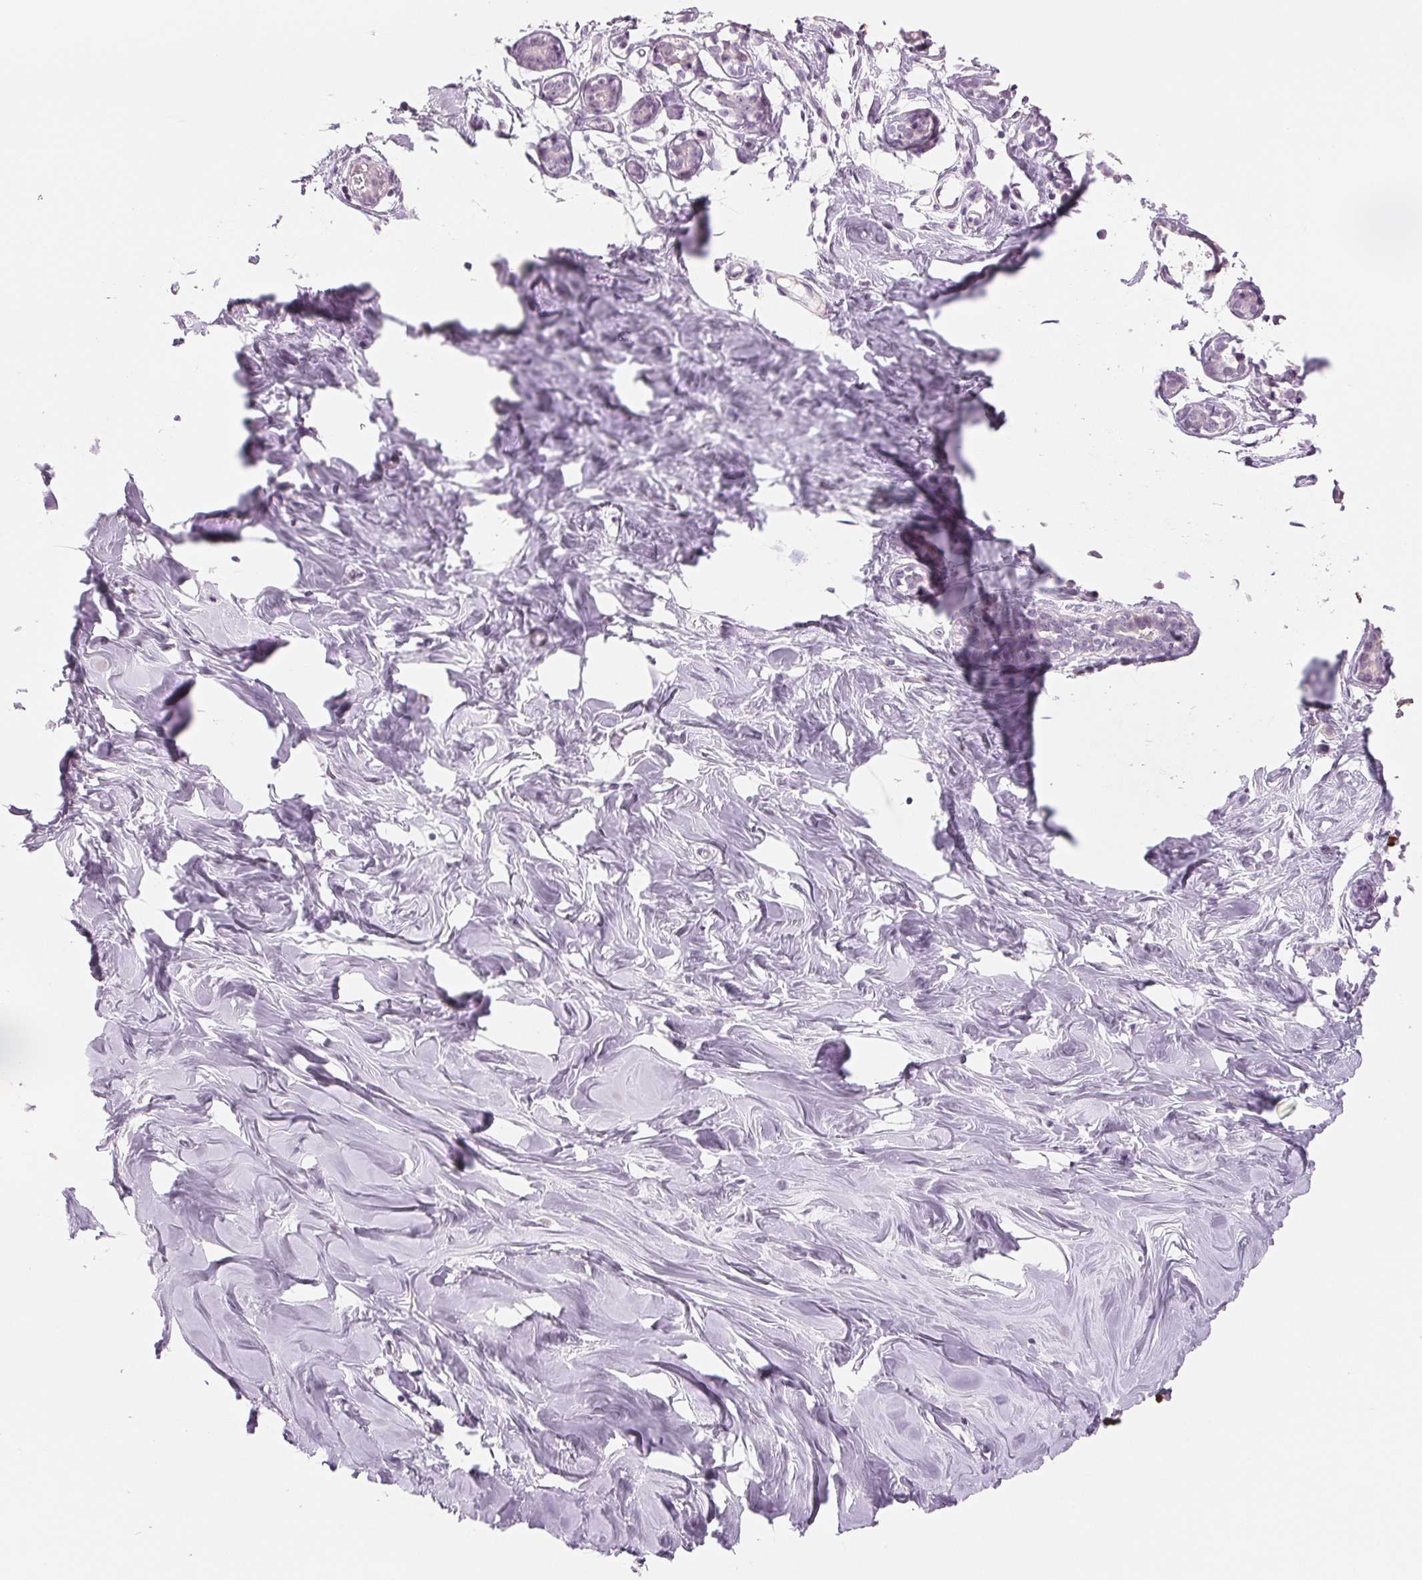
{"staining": {"intensity": "negative", "quantity": "none", "location": "none"}, "tissue": "breast", "cell_type": "Adipocytes", "image_type": "normal", "snomed": [{"axis": "morphology", "description": "Normal tissue, NOS"}, {"axis": "topography", "description": "Breast"}], "caption": "Micrograph shows no protein expression in adipocytes of unremarkable breast. The staining was performed using DAB to visualize the protein expression in brown, while the nuclei were stained in blue with hematoxylin (Magnification: 20x).", "gene": "CCDC168", "patient": {"sex": "female", "age": 27}}